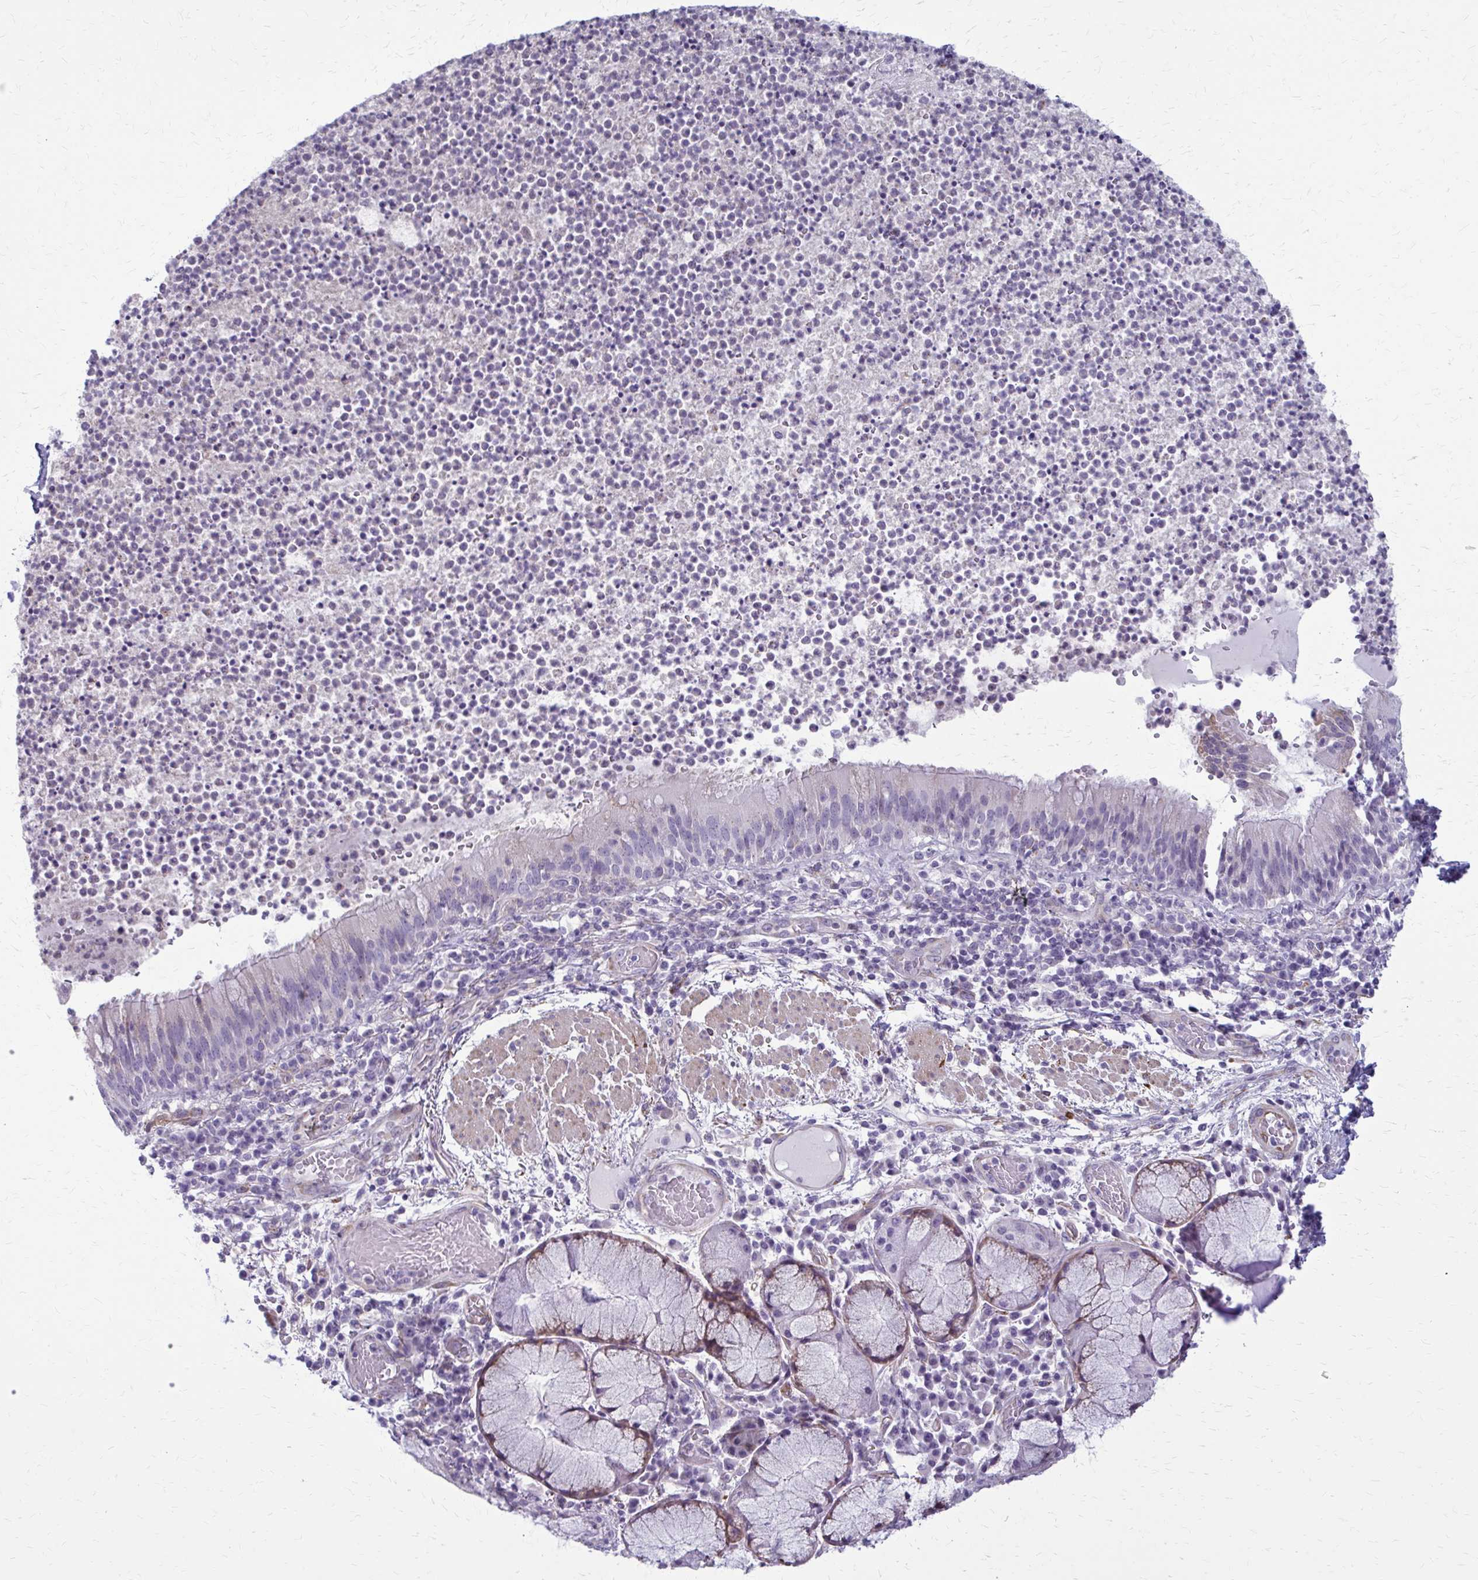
{"staining": {"intensity": "negative", "quantity": "none", "location": "none"}, "tissue": "bronchus", "cell_type": "Respiratory epithelial cells", "image_type": "normal", "snomed": [{"axis": "morphology", "description": "Normal tissue, NOS"}, {"axis": "topography", "description": "Lymph node"}, {"axis": "topography", "description": "Bronchus"}], "caption": "Immunohistochemistry photomicrograph of benign bronchus: human bronchus stained with DAB displays no significant protein expression in respiratory epithelial cells.", "gene": "DEPP1", "patient": {"sex": "male", "age": 56}}